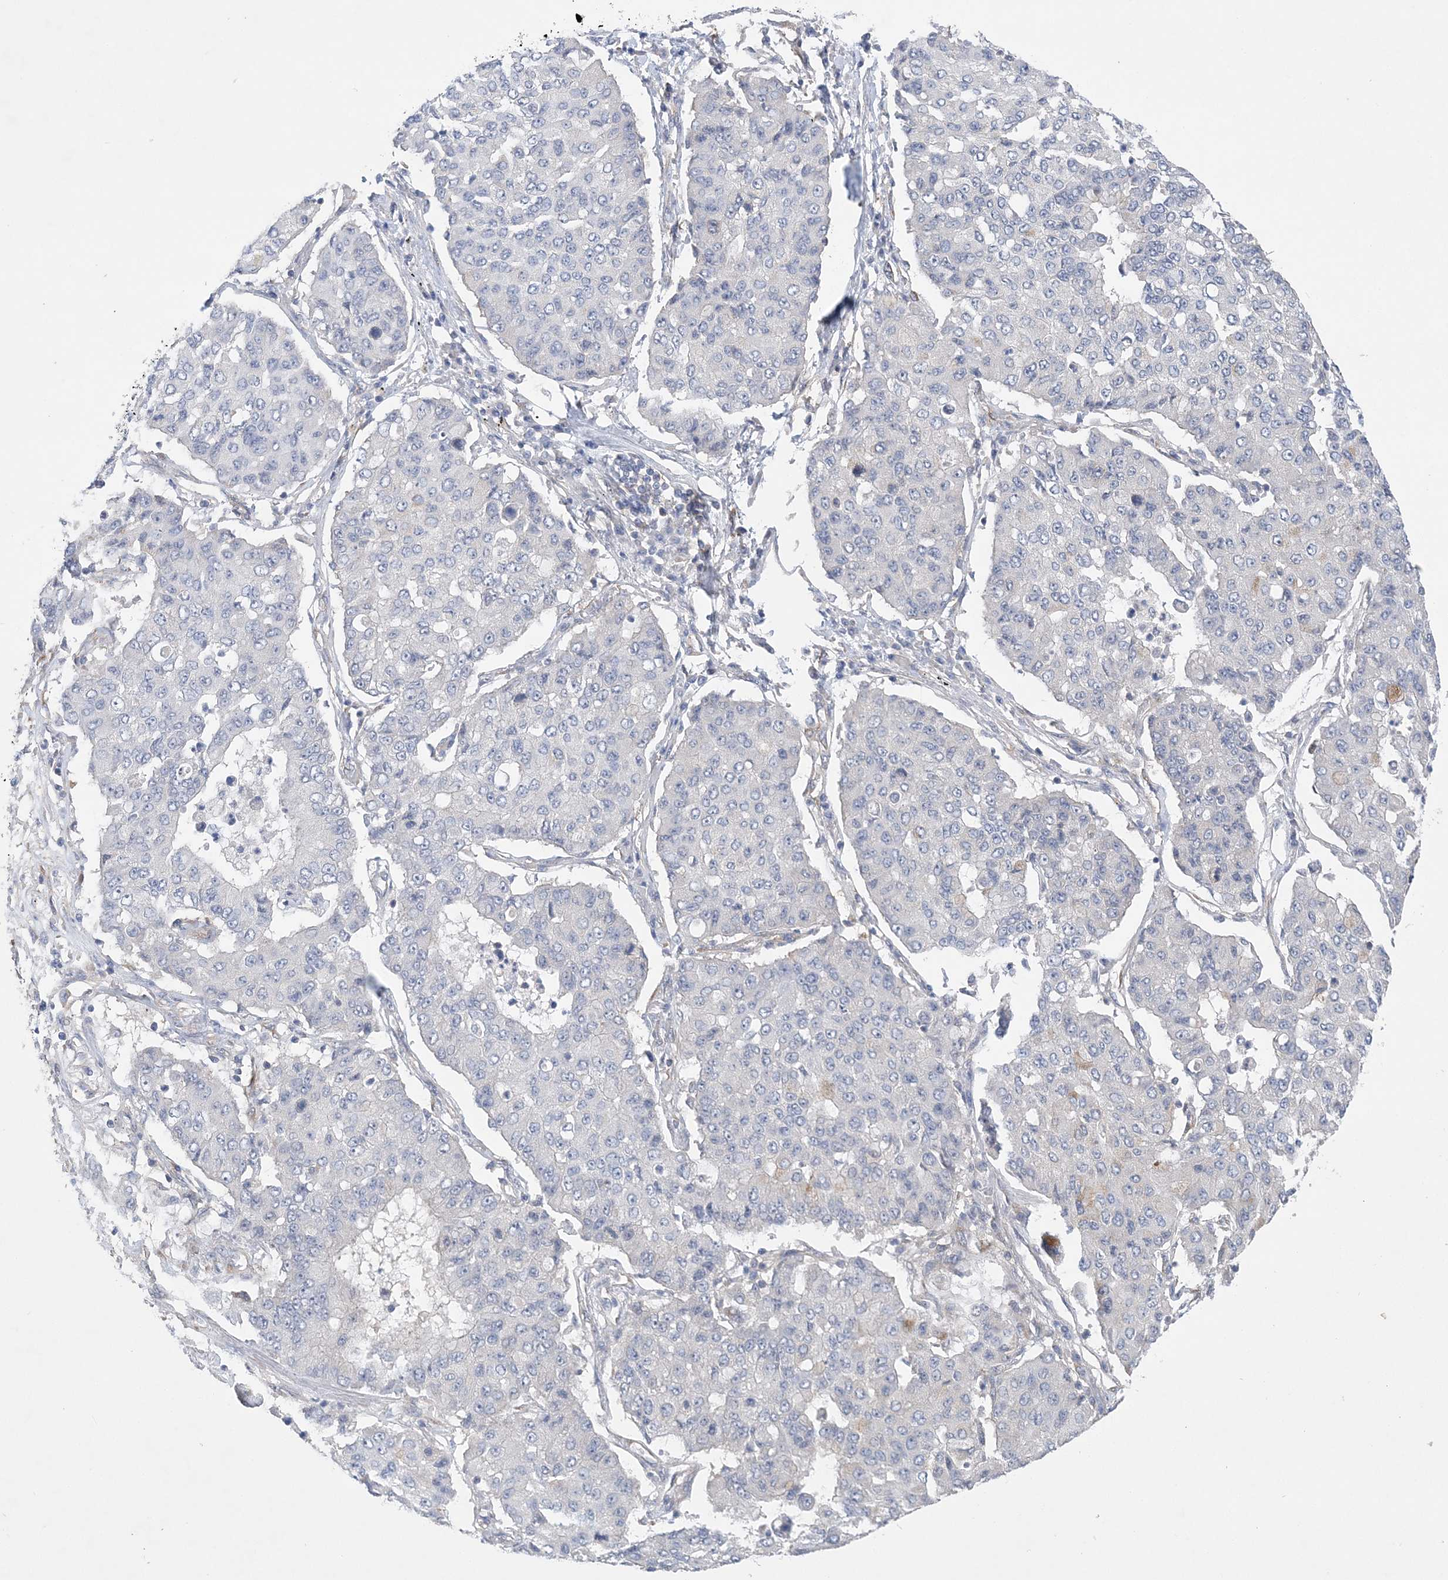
{"staining": {"intensity": "negative", "quantity": "none", "location": "none"}, "tissue": "lung cancer", "cell_type": "Tumor cells", "image_type": "cancer", "snomed": [{"axis": "morphology", "description": "Squamous cell carcinoma, NOS"}, {"axis": "topography", "description": "Lung"}], "caption": "DAB (3,3'-diaminobenzidine) immunohistochemical staining of squamous cell carcinoma (lung) displays no significant positivity in tumor cells.", "gene": "MAP4K5", "patient": {"sex": "male", "age": 74}}